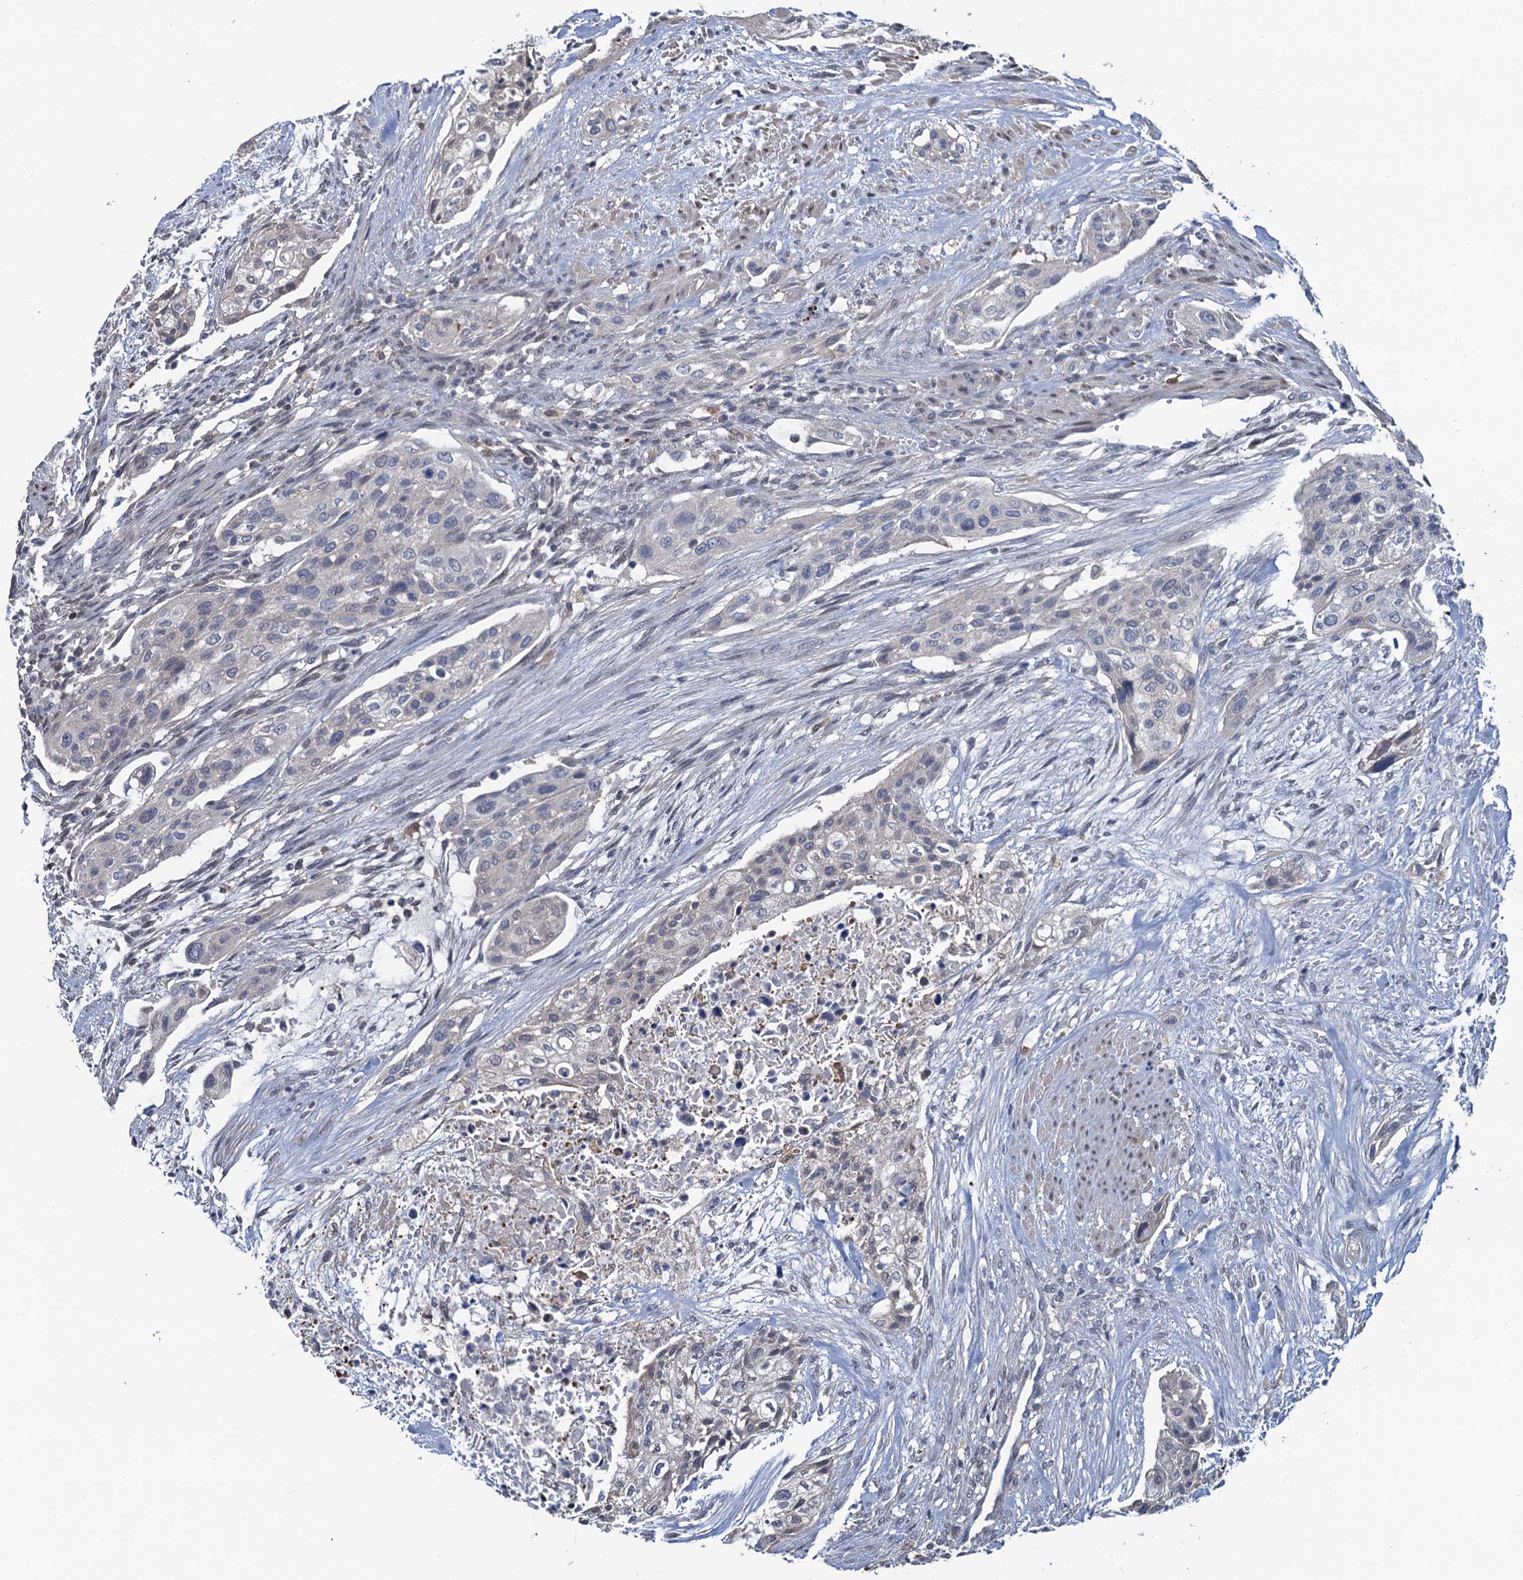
{"staining": {"intensity": "negative", "quantity": "none", "location": "none"}, "tissue": "urothelial cancer", "cell_type": "Tumor cells", "image_type": "cancer", "snomed": [{"axis": "morphology", "description": "Urothelial carcinoma, High grade"}, {"axis": "topography", "description": "Urinary bladder"}], "caption": "The image reveals no significant staining in tumor cells of high-grade urothelial carcinoma.", "gene": "RTKN2", "patient": {"sex": "male", "age": 35}}